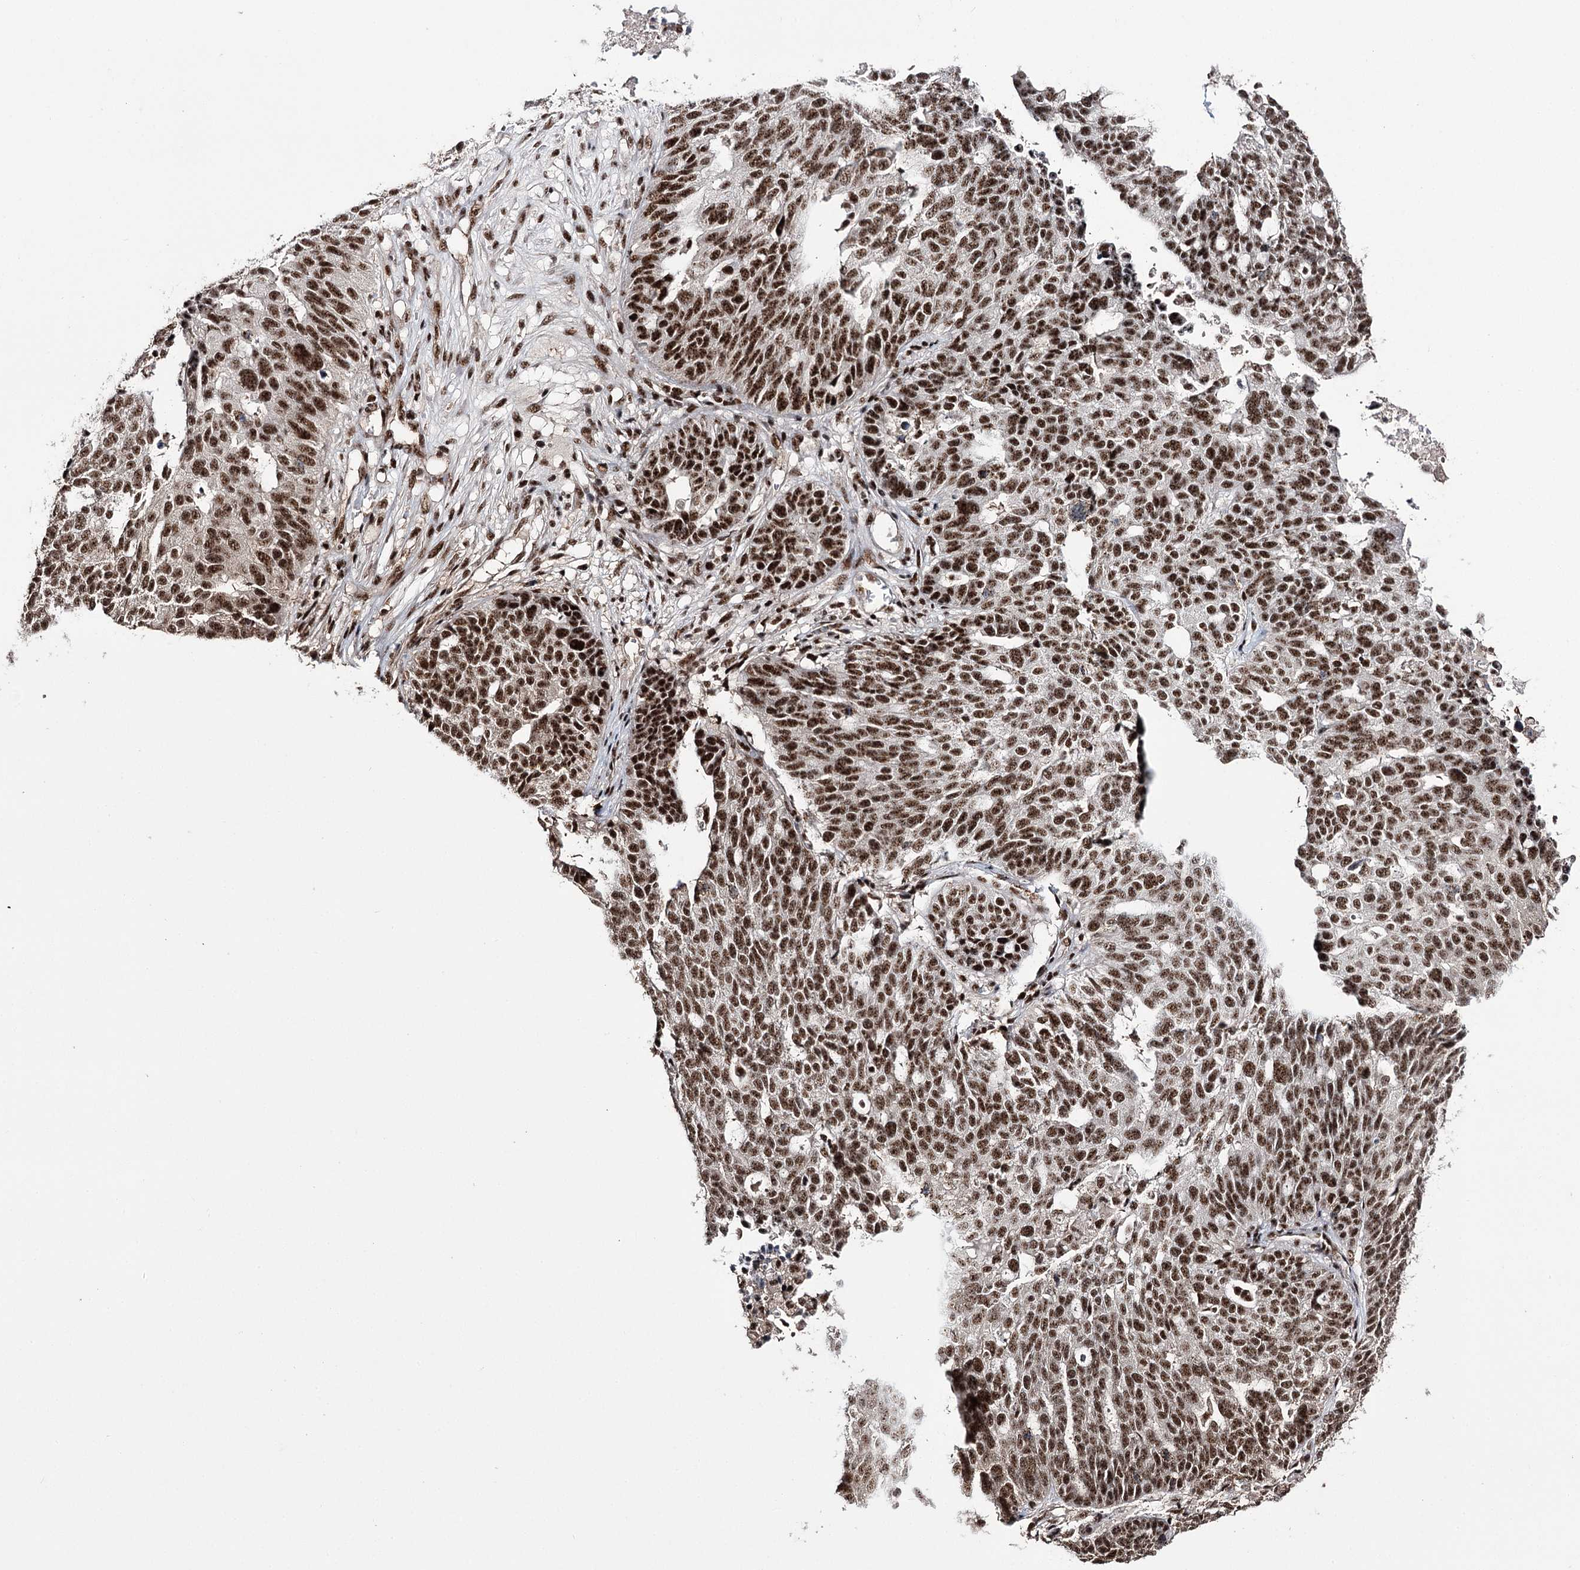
{"staining": {"intensity": "strong", "quantity": ">75%", "location": "nuclear"}, "tissue": "ovarian cancer", "cell_type": "Tumor cells", "image_type": "cancer", "snomed": [{"axis": "morphology", "description": "Cystadenocarcinoma, serous, NOS"}, {"axis": "topography", "description": "Ovary"}], "caption": "A high amount of strong nuclear expression is seen in approximately >75% of tumor cells in ovarian serous cystadenocarcinoma tissue. (IHC, brightfield microscopy, high magnification).", "gene": "PRPF40A", "patient": {"sex": "female", "age": 59}}